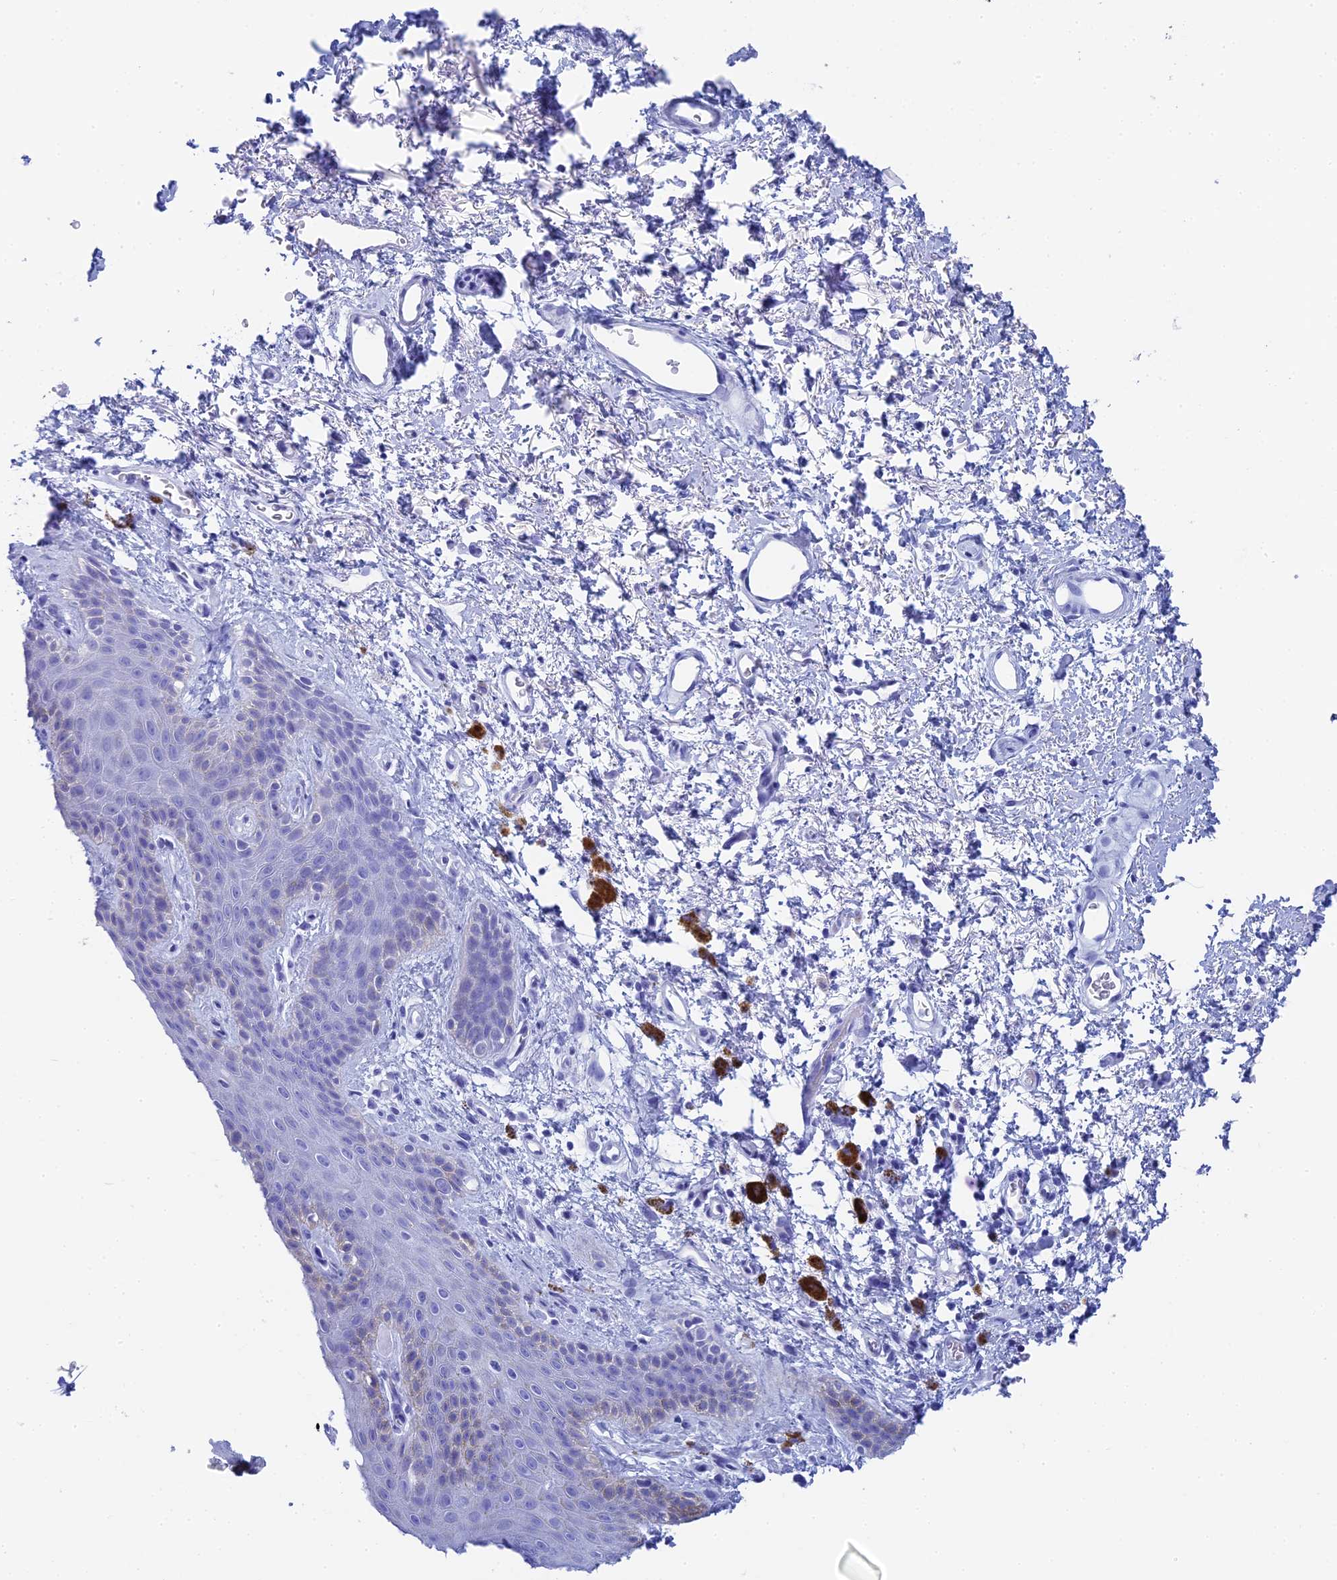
{"staining": {"intensity": "negative", "quantity": "none", "location": "none"}, "tissue": "skin", "cell_type": "Epidermal cells", "image_type": "normal", "snomed": [{"axis": "morphology", "description": "Normal tissue, NOS"}, {"axis": "topography", "description": "Anal"}], "caption": "IHC photomicrograph of benign skin: skin stained with DAB (3,3'-diaminobenzidine) displays no significant protein positivity in epidermal cells. (Stains: DAB (3,3'-diaminobenzidine) IHC with hematoxylin counter stain, Microscopy: brightfield microscopy at high magnification).", "gene": "TEX101", "patient": {"sex": "female", "age": 46}}